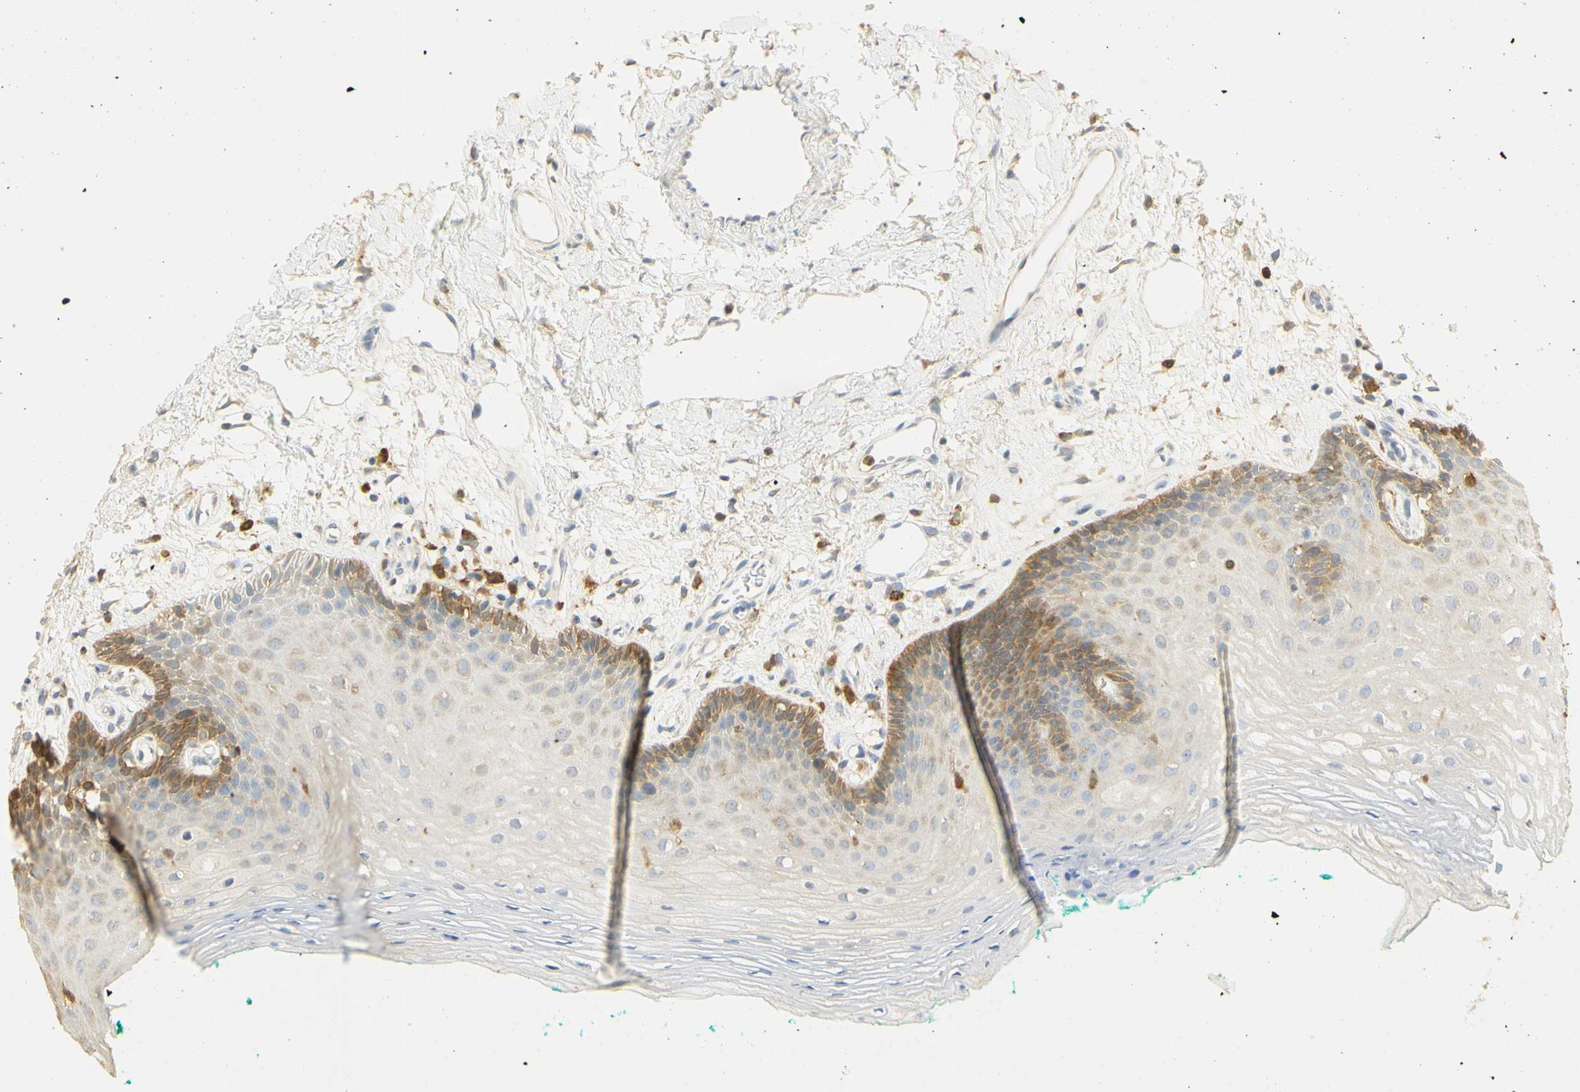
{"staining": {"intensity": "moderate", "quantity": "<25%", "location": "cytoplasmic/membranous"}, "tissue": "oral mucosa", "cell_type": "Squamous epithelial cells", "image_type": "normal", "snomed": [{"axis": "morphology", "description": "Normal tissue, NOS"}, {"axis": "topography", "description": "Skeletal muscle"}, {"axis": "topography", "description": "Oral tissue"}, {"axis": "topography", "description": "Peripheral nerve tissue"}], "caption": "A micrograph showing moderate cytoplasmic/membranous positivity in approximately <25% of squamous epithelial cells in benign oral mucosa, as visualized by brown immunohistochemical staining.", "gene": "PAK1", "patient": {"sex": "female", "age": 84}}